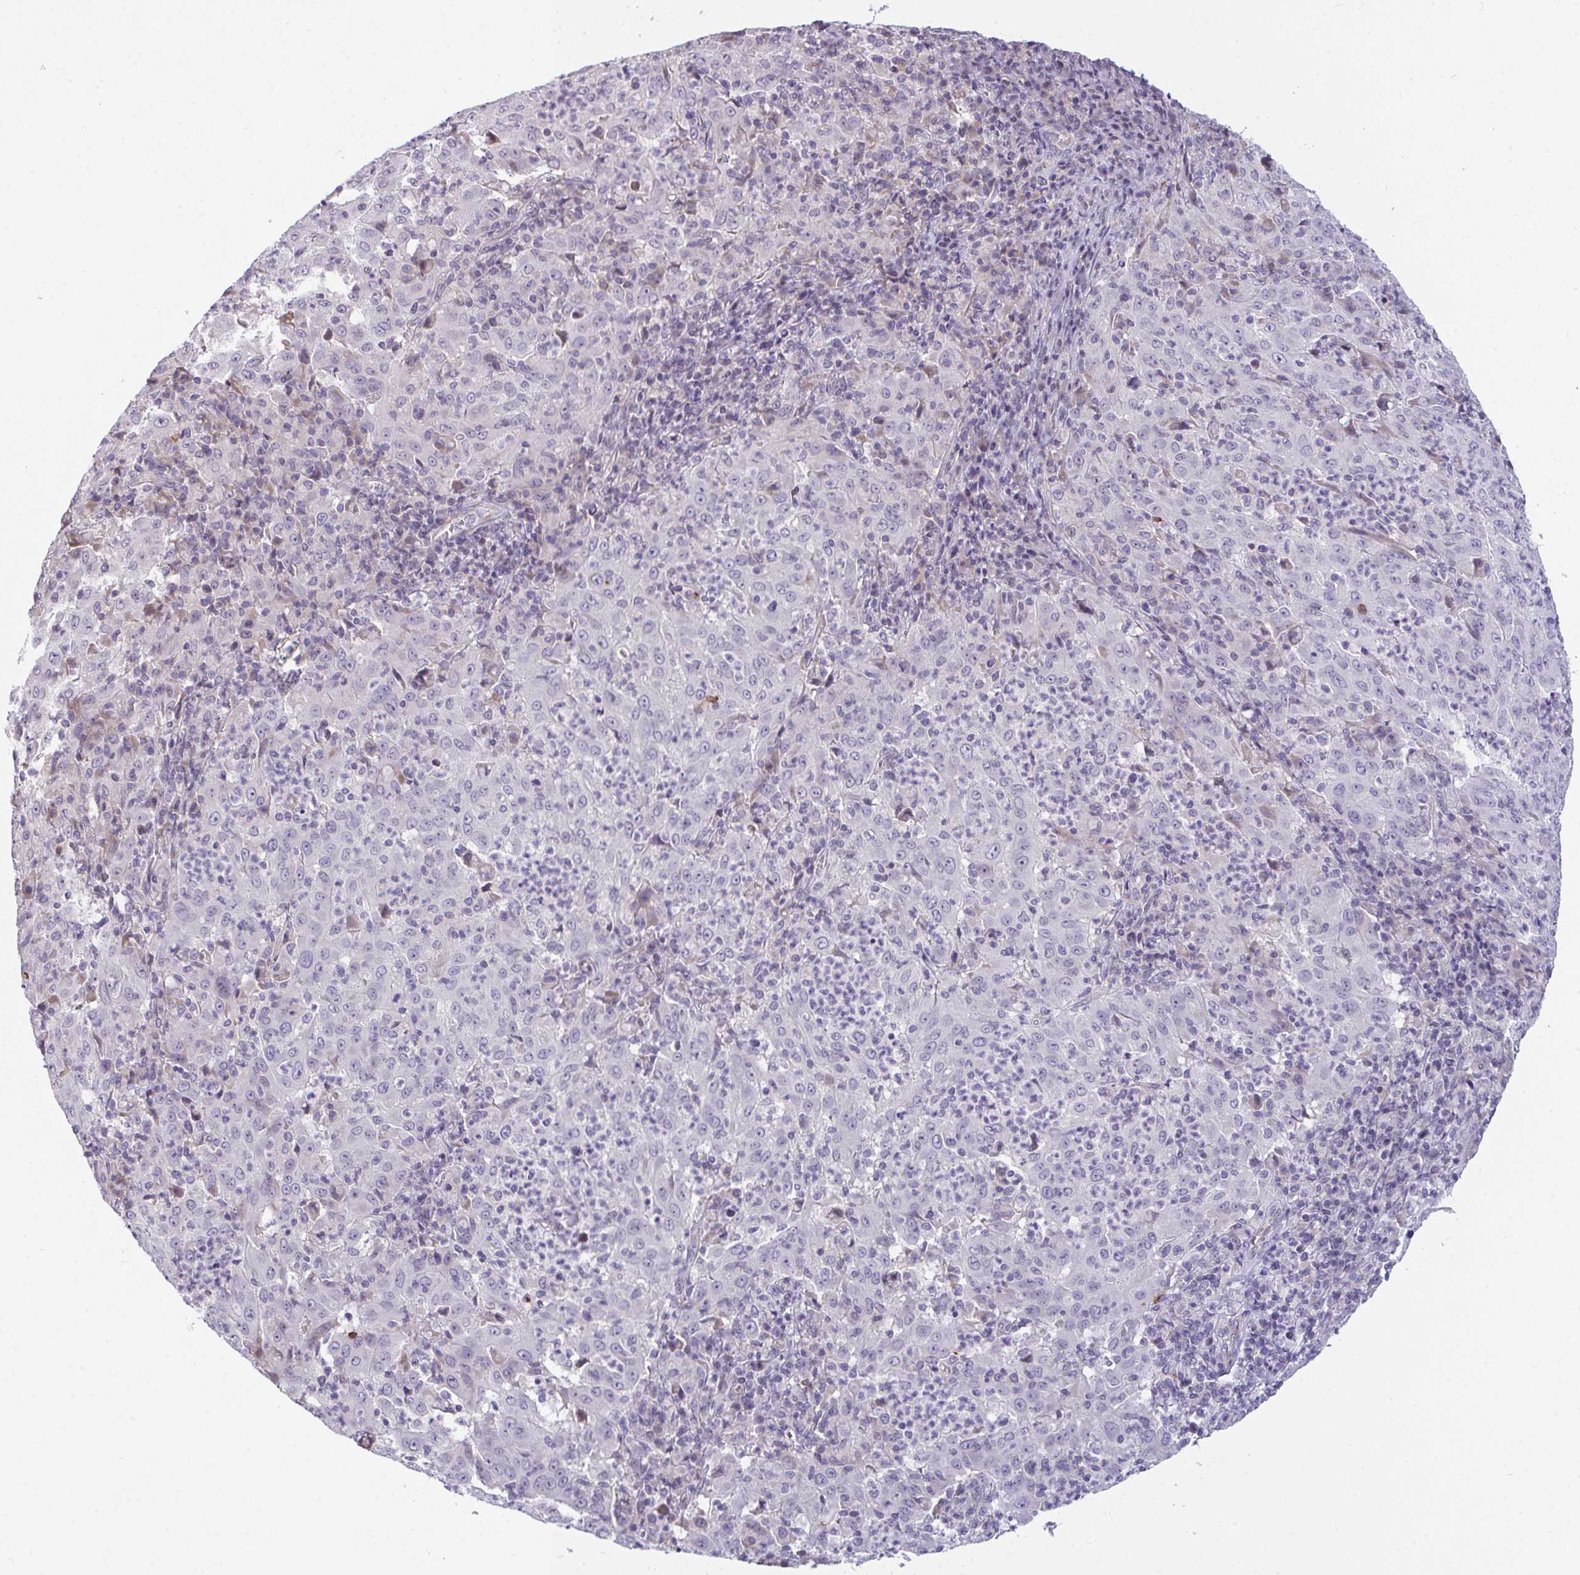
{"staining": {"intensity": "negative", "quantity": "none", "location": "none"}, "tissue": "pancreatic cancer", "cell_type": "Tumor cells", "image_type": "cancer", "snomed": [{"axis": "morphology", "description": "Adenocarcinoma, NOS"}, {"axis": "topography", "description": "Pancreas"}], "caption": "An image of human adenocarcinoma (pancreatic) is negative for staining in tumor cells. Brightfield microscopy of immunohistochemistry stained with DAB (brown) and hematoxylin (blue), captured at high magnification.", "gene": "SEMA6B", "patient": {"sex": "male", "age": 63}}